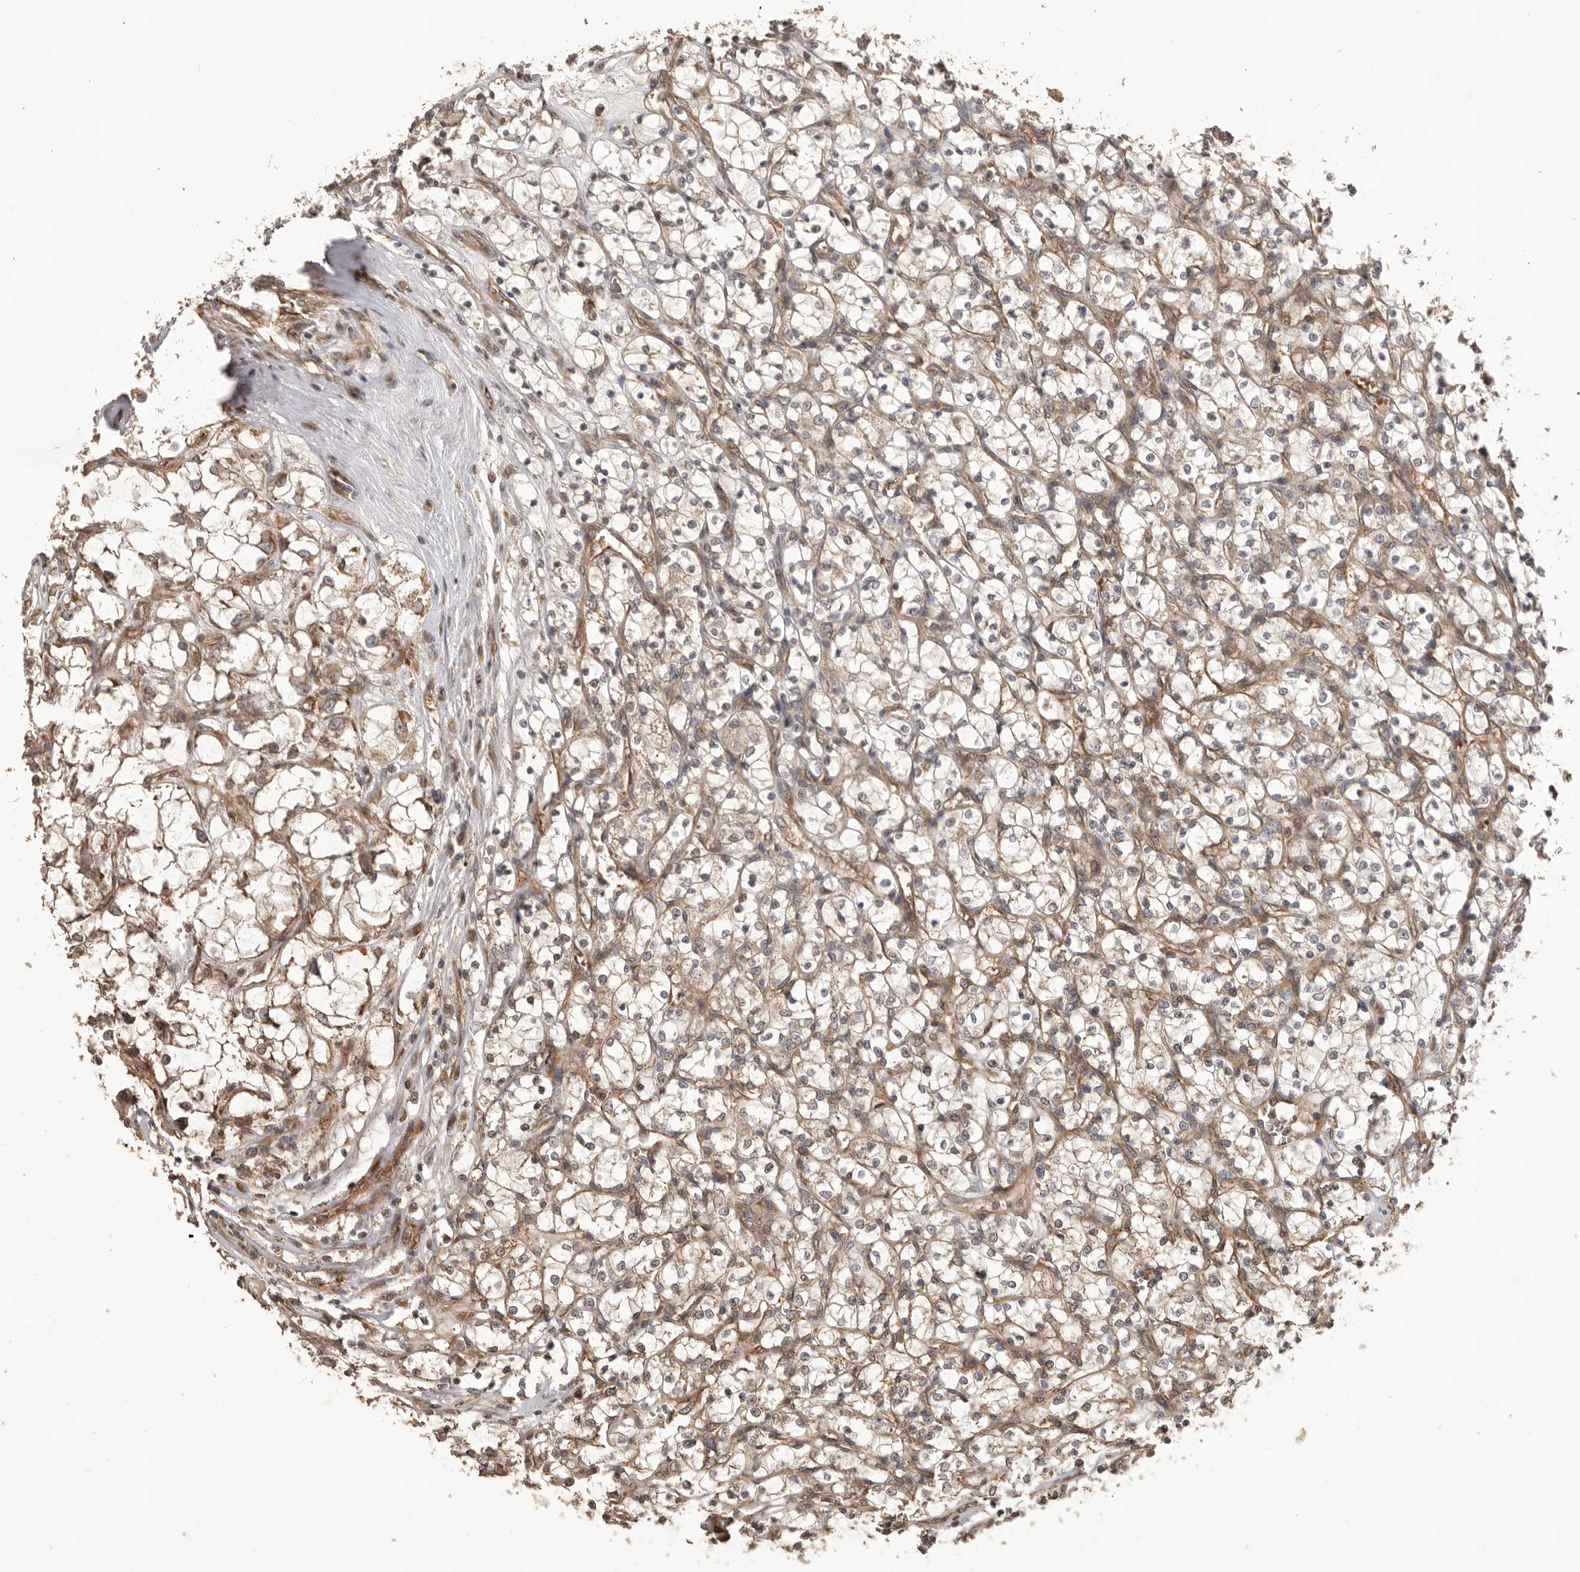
{"staining": {"intensity": "weak", "quantity": ">75%", "location": "cytoplasmic/membranous"}, "tissue": "renal cancer", "cell_type": "Tumor cells", "image_type": "cancer", "snomed": [{"axis": "morphology", "description": "Adenocarcinoma, NOS"}, {"axis": "topography", "description": "Kidney"}], "caption": "Adenocarcinoma (renal) tissue displays weak cytoplasmic/membranous expression in approximately >75% of tumor cells, visualized by immunohistochemistry.", "gene": "QRSL1", "patient": {"sex": "female", "age": 69}}